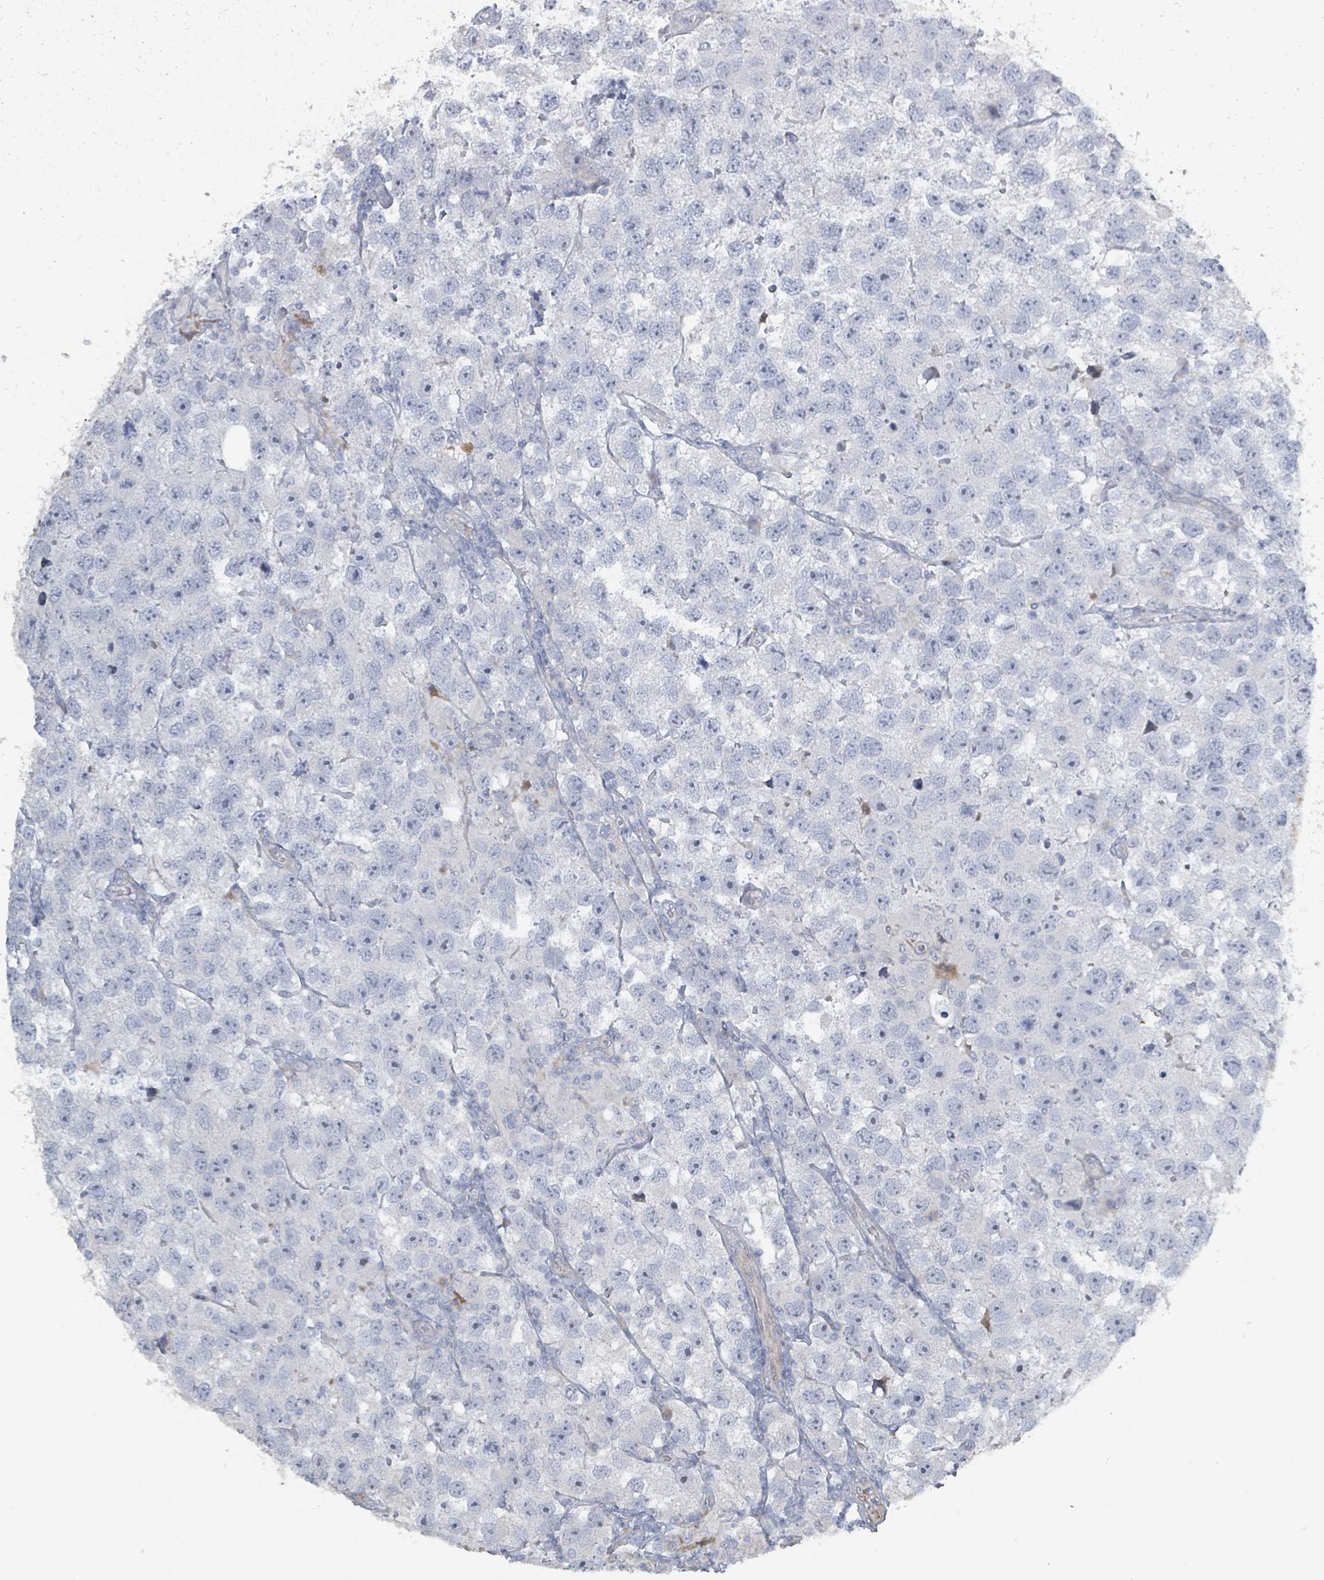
{"staining": {"intensity": "negative", "quantity": "none", "location": "none"}, "tissue": "testis cancer", "cell_type": "Tumor cells", "image_type": "cancer", "snomed": [{"axis": "morphology", "description": "Seminoma, NOS"}, {"axis": "topography", "description": "Testis"}], "caption": "Histopathology image shows no significant protein expression in tumor cells of testis seminoma.", "gene": "RAB33B", "patient": {"sex": "male", "age": 26}}